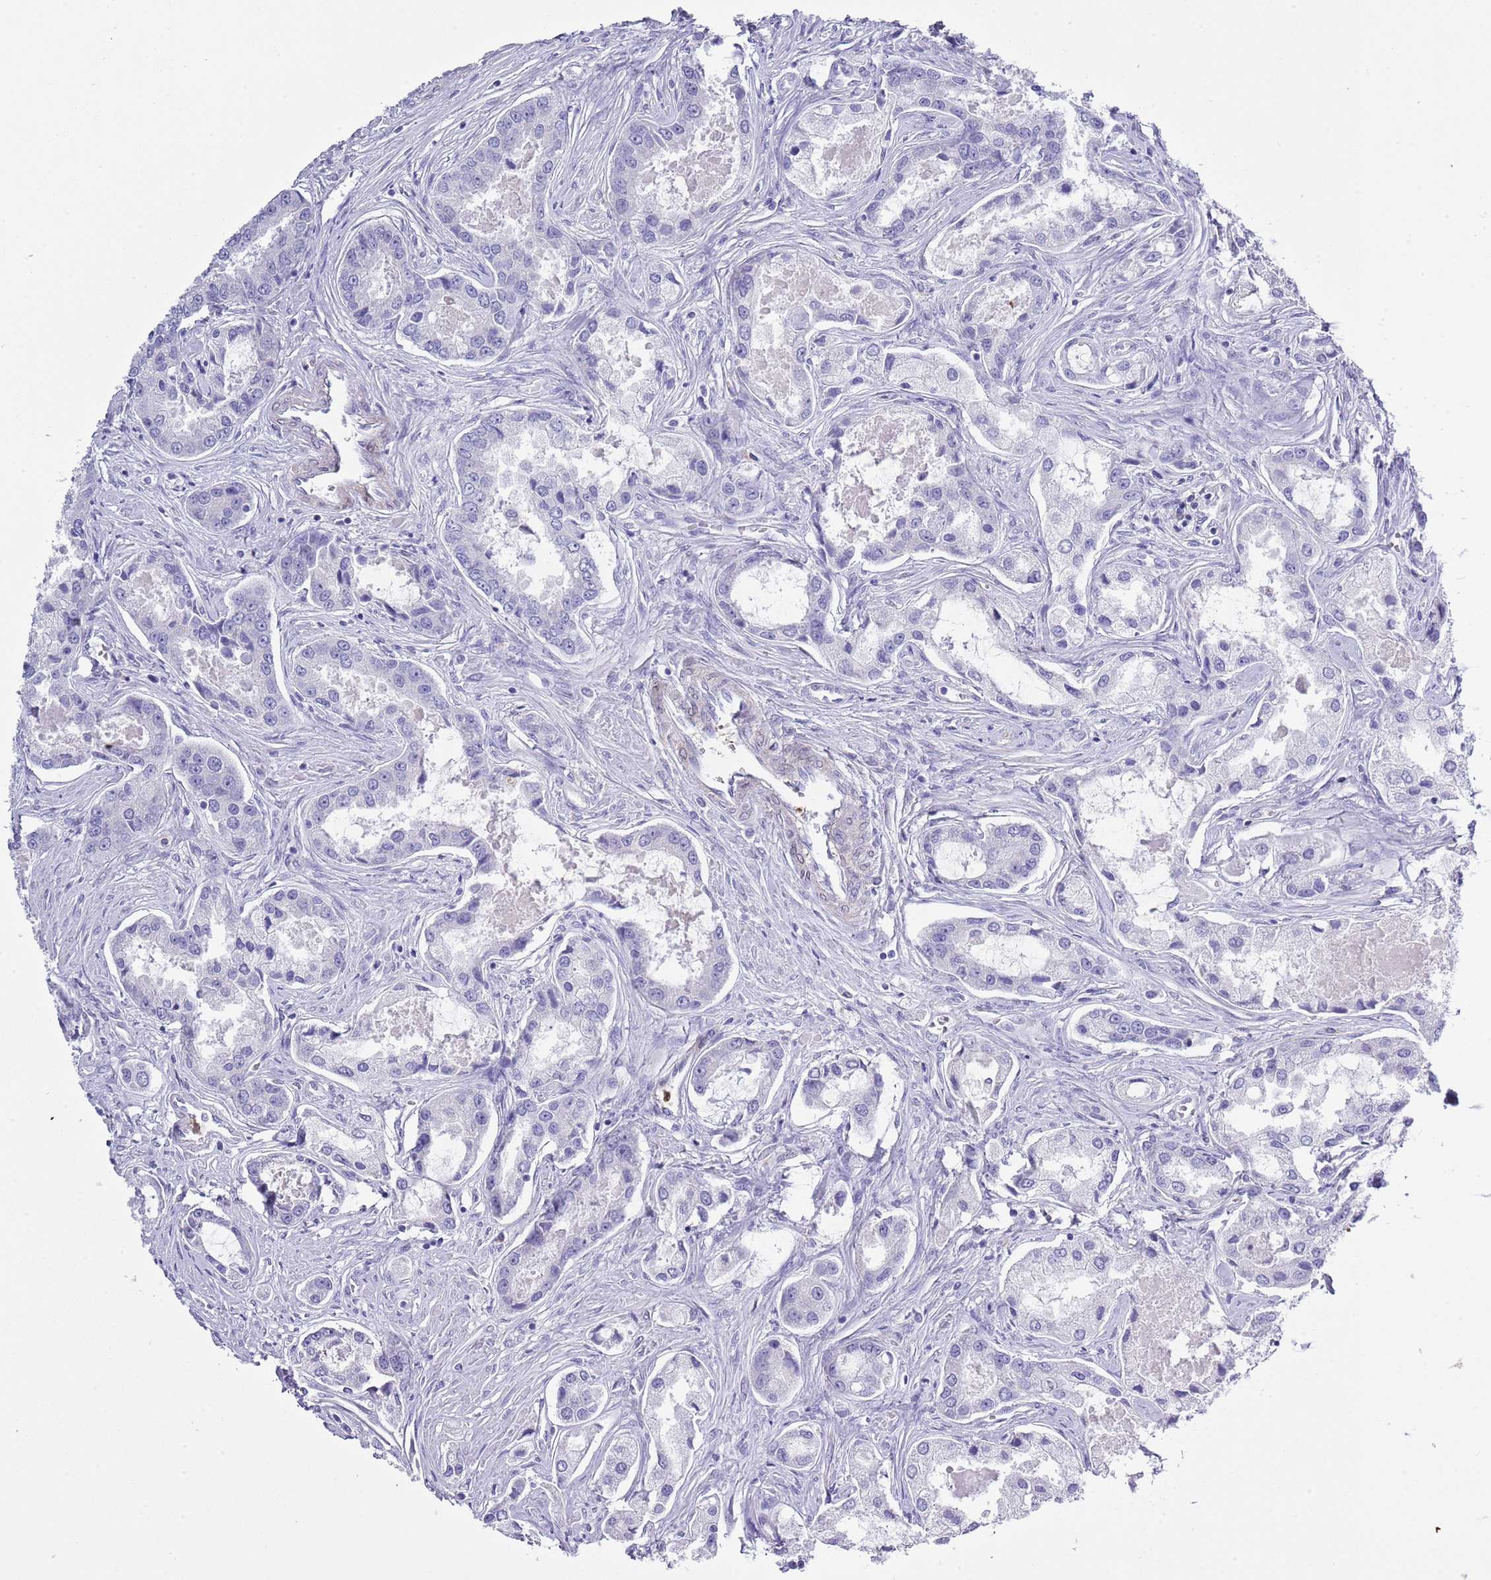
{"staining": {"intensity": "negative", "quantity": "none", "location": "none"}, "tissue": "prostate cancer", "cell_type": "Tumor cells", "image_type": "cancer", "snomed": [{"axis": "morphology", "description": "Adenocarcinoma, Low grade"}, {"axis": "topography", "description": "Prostate"}], "caption": "Immunohistochemistry of human prostate adenocarcinoma (low-grade) demonstrates no positivity in tumor cells.", "gene": "ZFP2", "patient": {"sex": "male", "age": 68}}